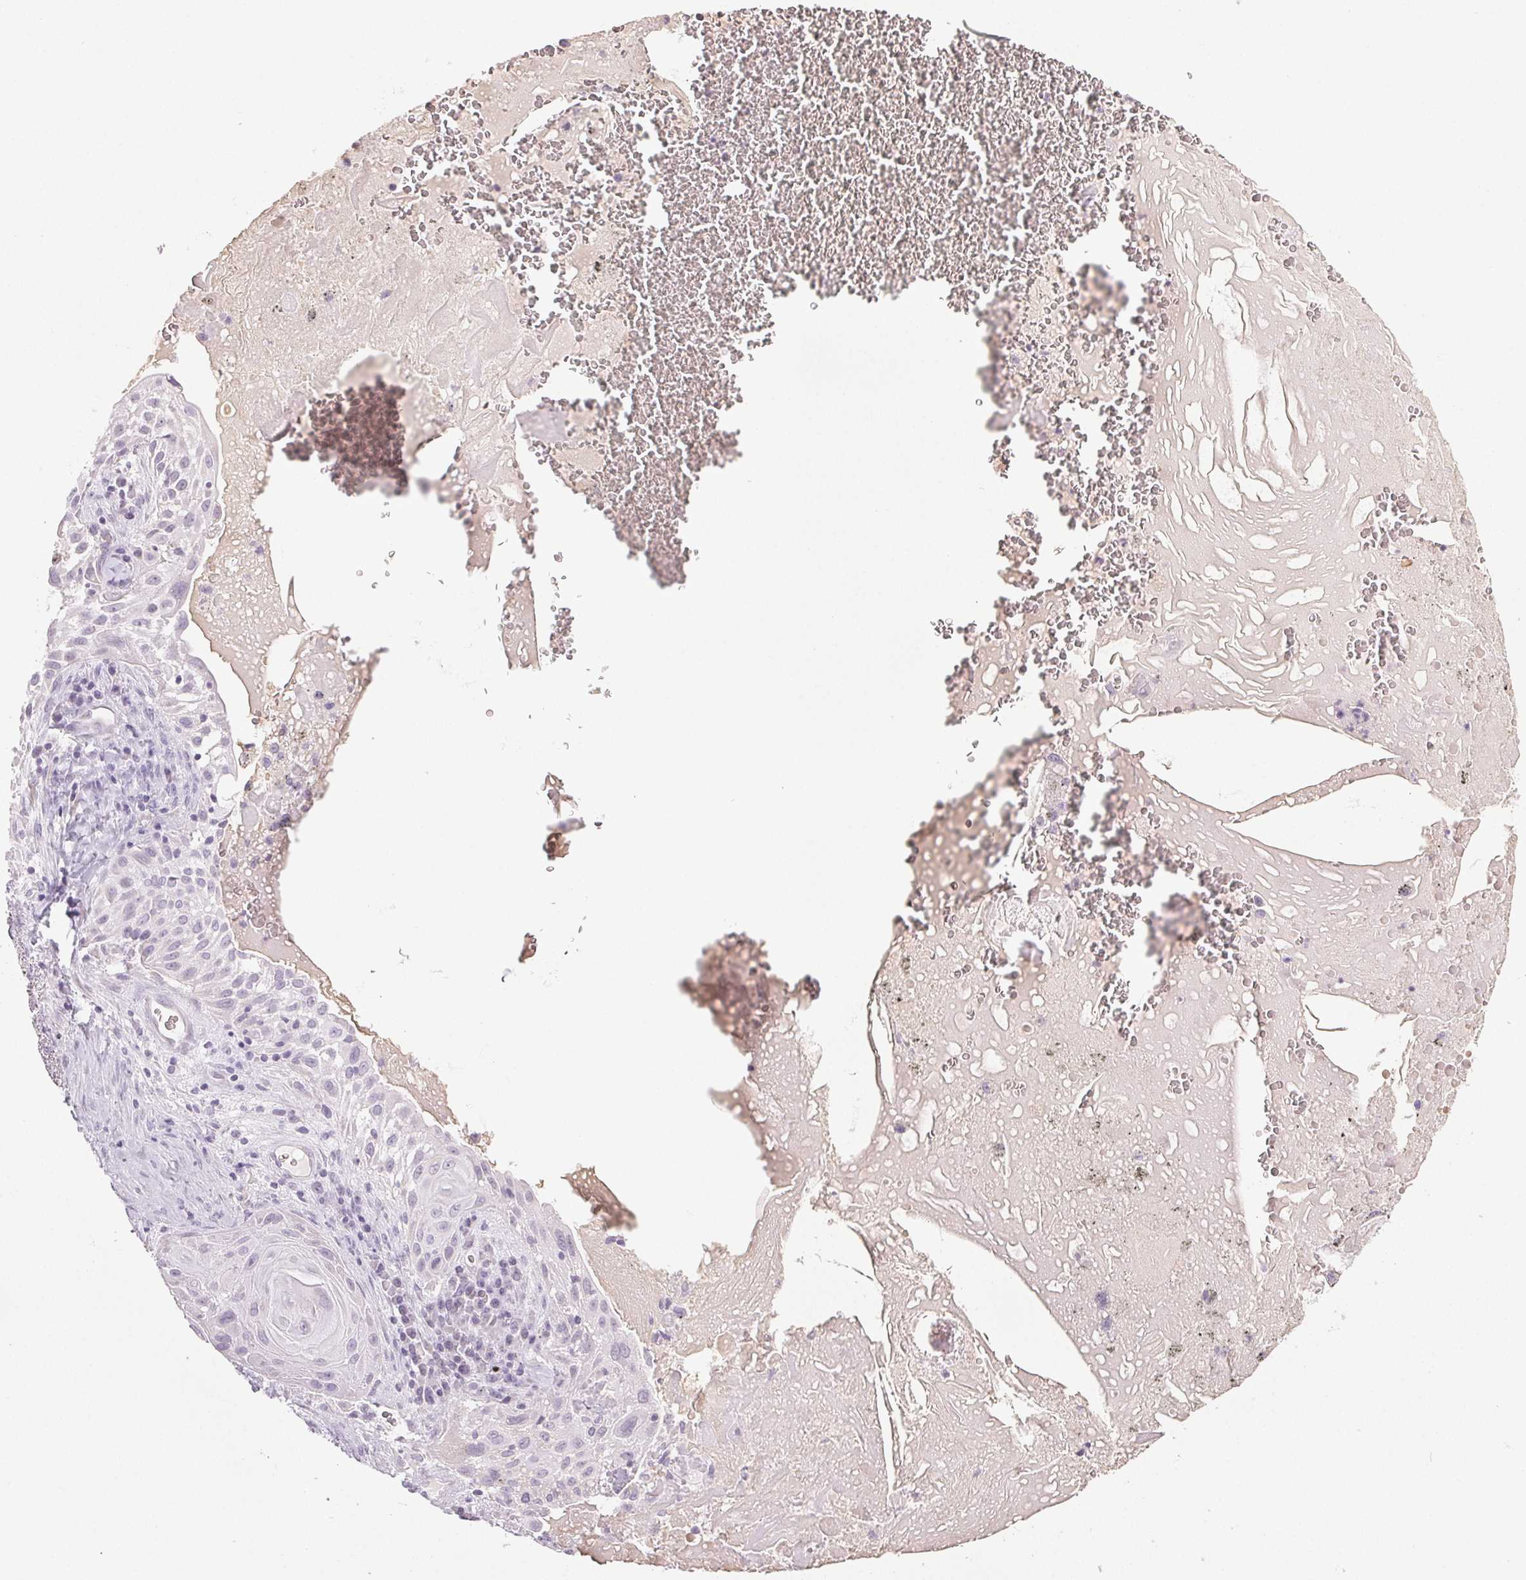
{"staining": {"intensity": "negative", "quantity": "none", "location": "none"}, "tissue": "lung cancer", "cell_type": "Tumor cells", "image_type": "cancer", "snomed": [{"axis": "morphology", "description": "Squamous cell carcinoma, NOS"}, {"axis": "topography", "description": "Lung"}], "caption": "An immunohistochemistry (IHC) micrograph of lung cancer (squamous cell carcinoma) is shown. There is no staining in tumor cells of lung cancer (squamous cell carcinoma).", "gene": "COL7A1", "patient": {"sex": "male", "age": 79}}